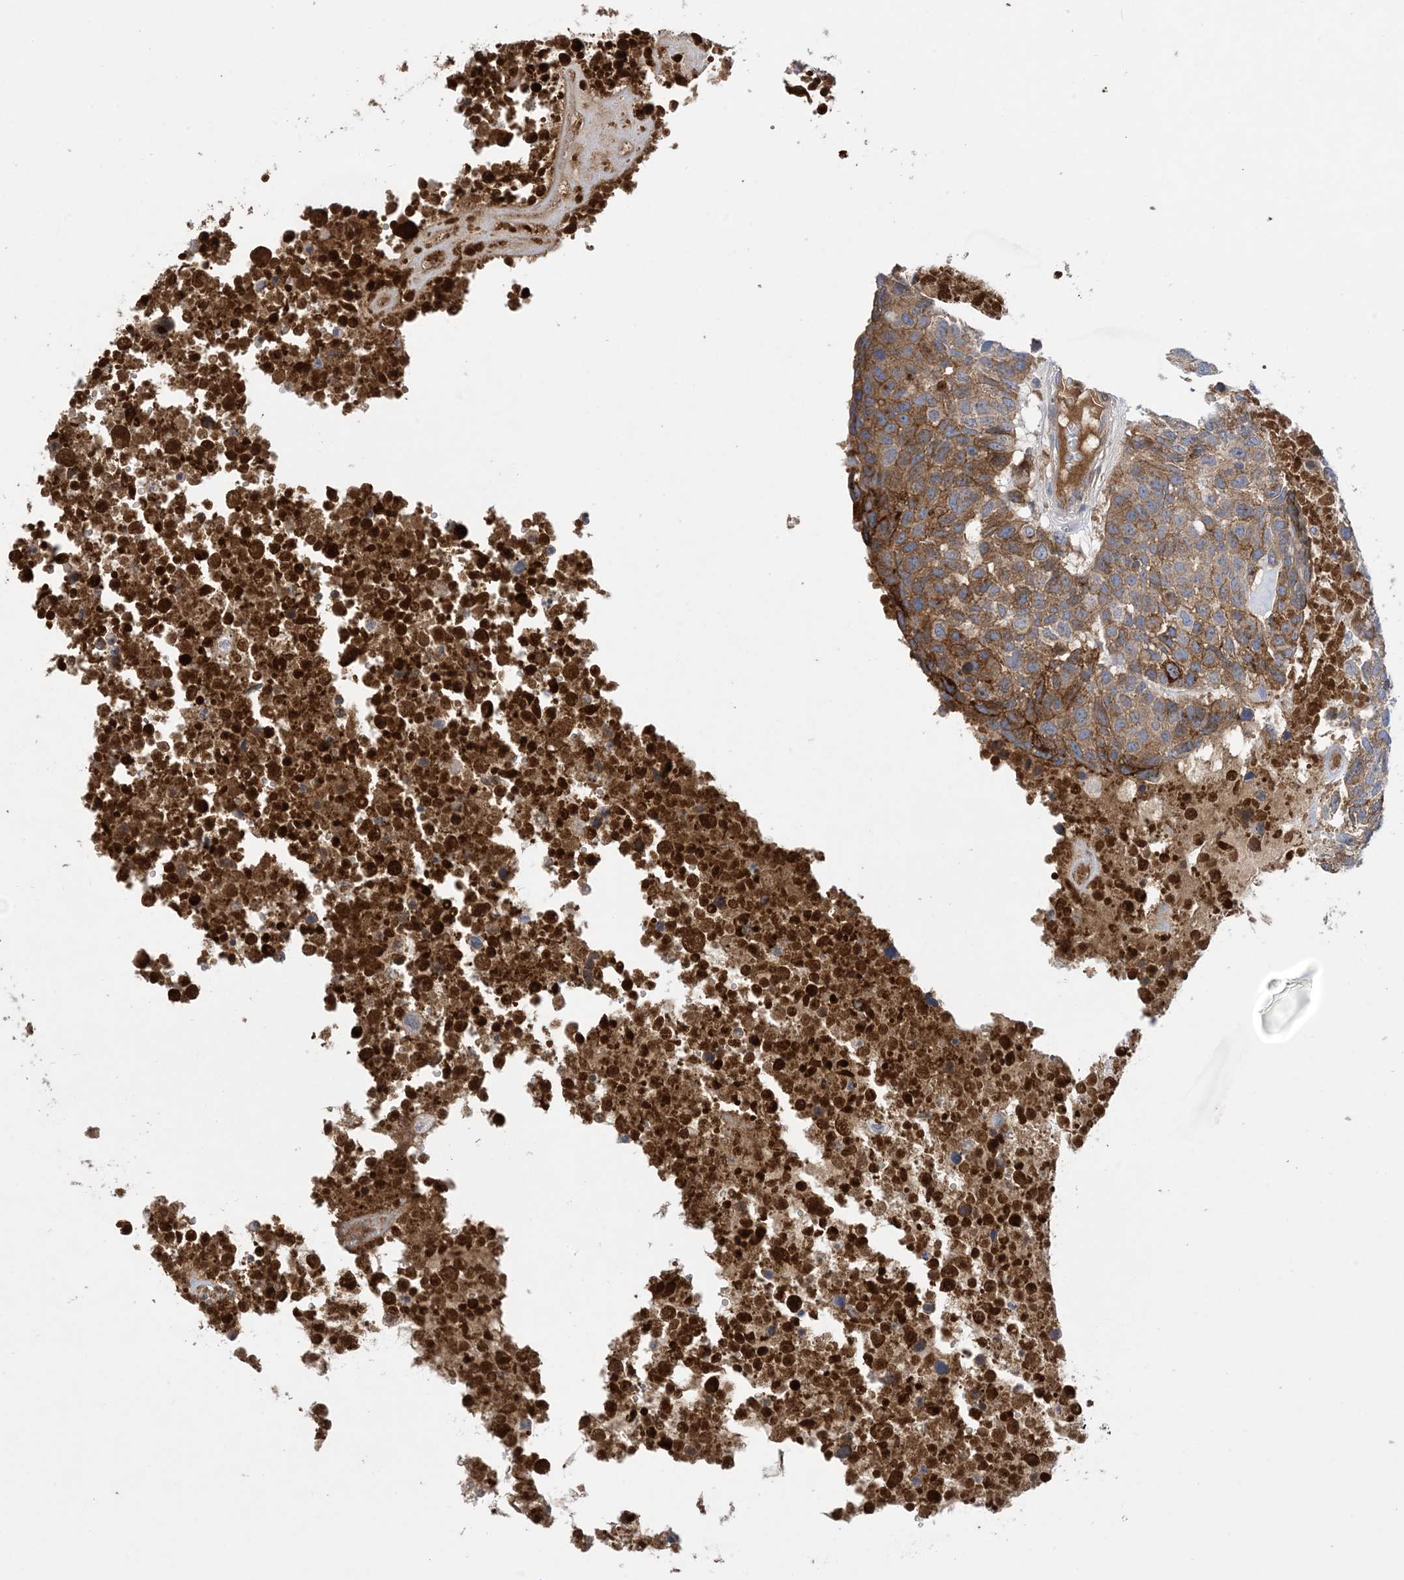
{"staining": {"intensity": "strong", "quantity": "25%-75%", "location": "cytoplasmic/membranous"}, "tissue": "head and neck cancer", "cell_type": "Tumor cells", "image_type": "cancer", "snomed": [{"axis": "morphology", "description": "Squamous cell carcinoma, NOS"}, {"axis": "topography", "description": "Head-Neck"}], "caption": "Immunohistochemical staining of human head and neck squamous cell carcinoma demonstrates high levels of strong cytoplasmic/membranous positivity in approximately 25%-75% of tumor cells. The staining is performed using DAB brown chromogen to label protein expression. The nuclei are counter-stained blue using hematoxylin.", "gene": "DSC3", "patient": {"sex": "male", "age": 66}}